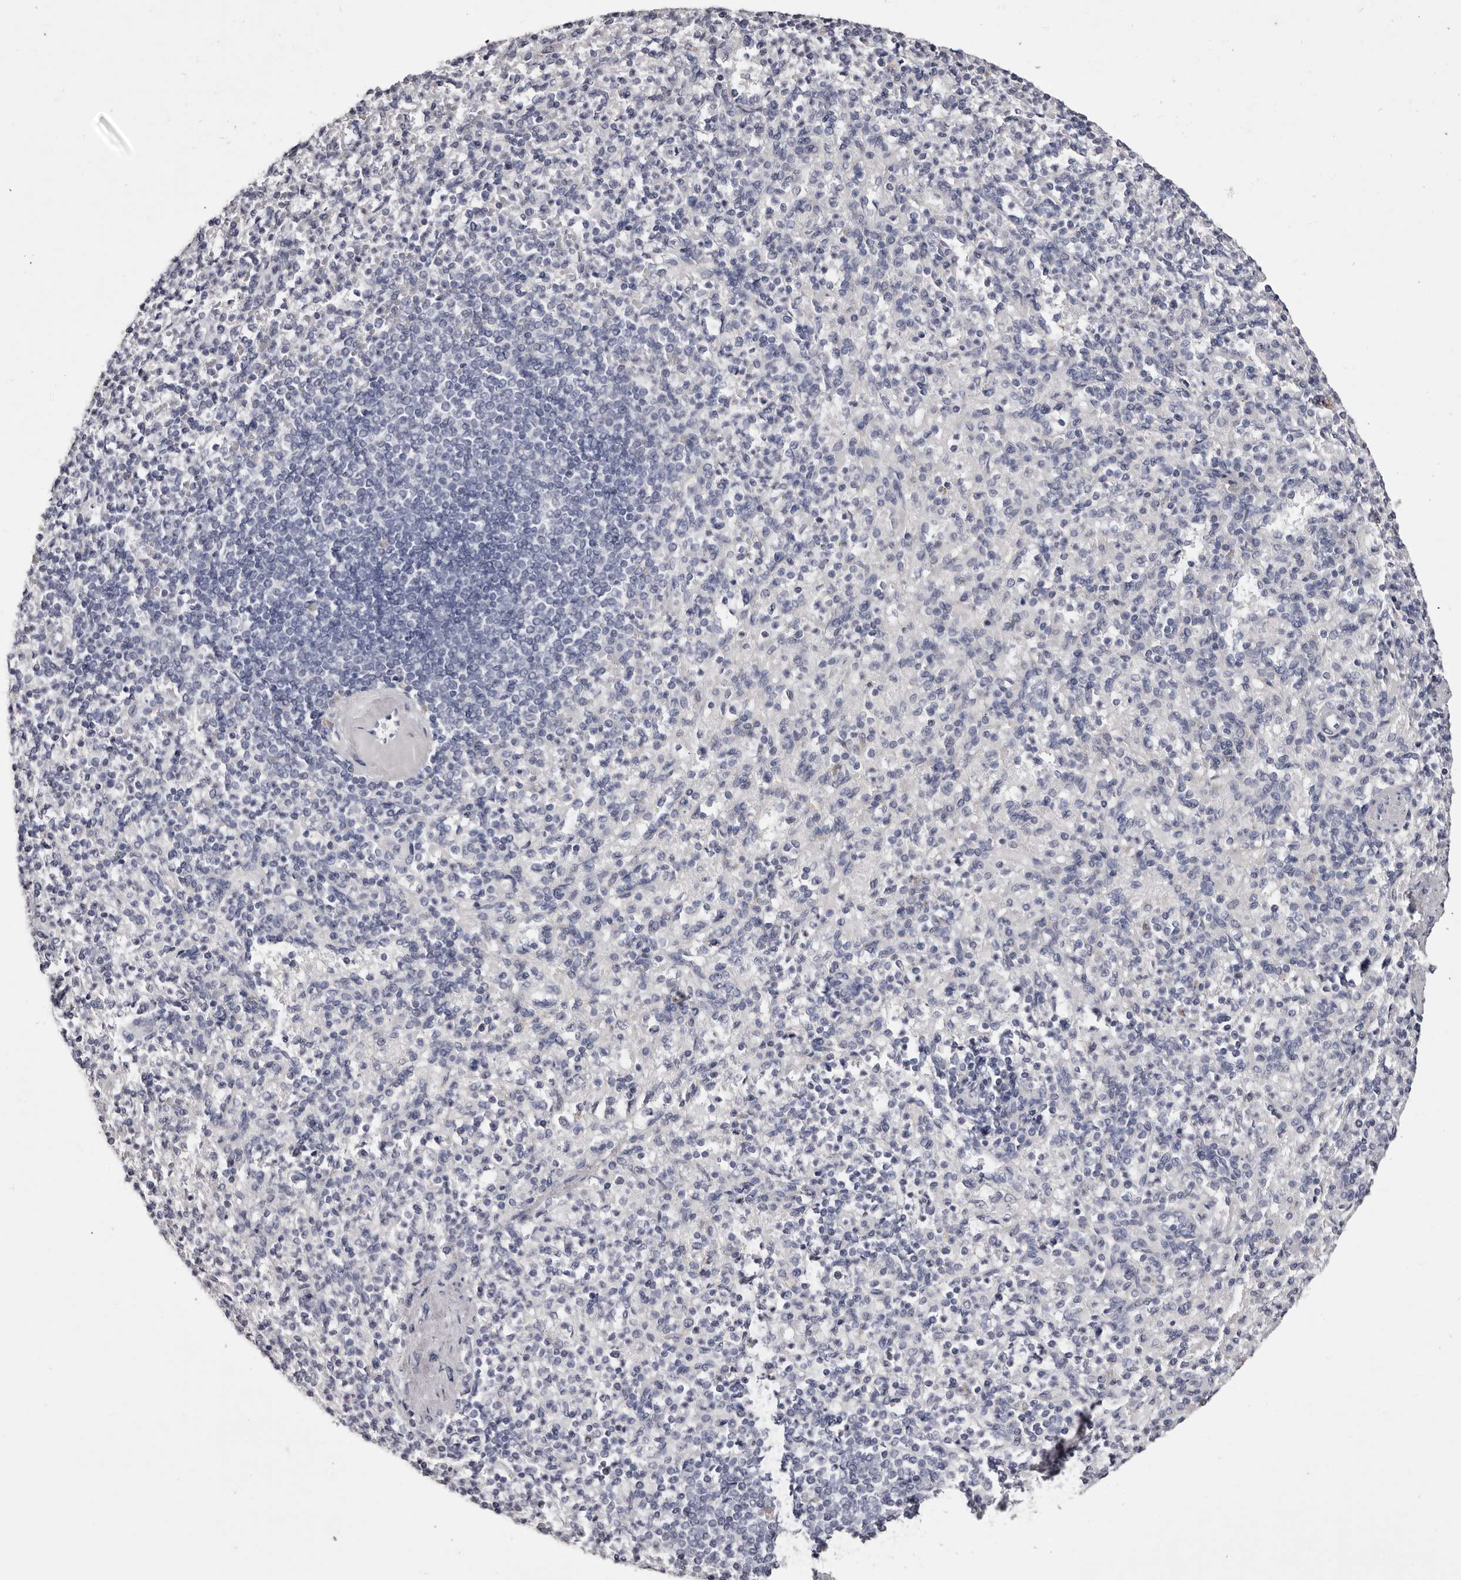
{"staining": {"intensity": "negative", "quantity": "none", "location": "none"}, "tissue": "spleen", "cell_type": "Cells in red pulp", "image_type": "normal", "snomed": [{"axis": "morphology", "description": "Normal tissue, NOS"}, {"axis": "topography", "description": "Spleen"}], "caption": "This is a photomicrograph of immunohistochemistry (IHC) staining of benign spleen, which shows no expression in cells in red pulp. Nuclei are stained in blue.", "gene": "CA6", "patient": {"sex": "female", "age": 74}}